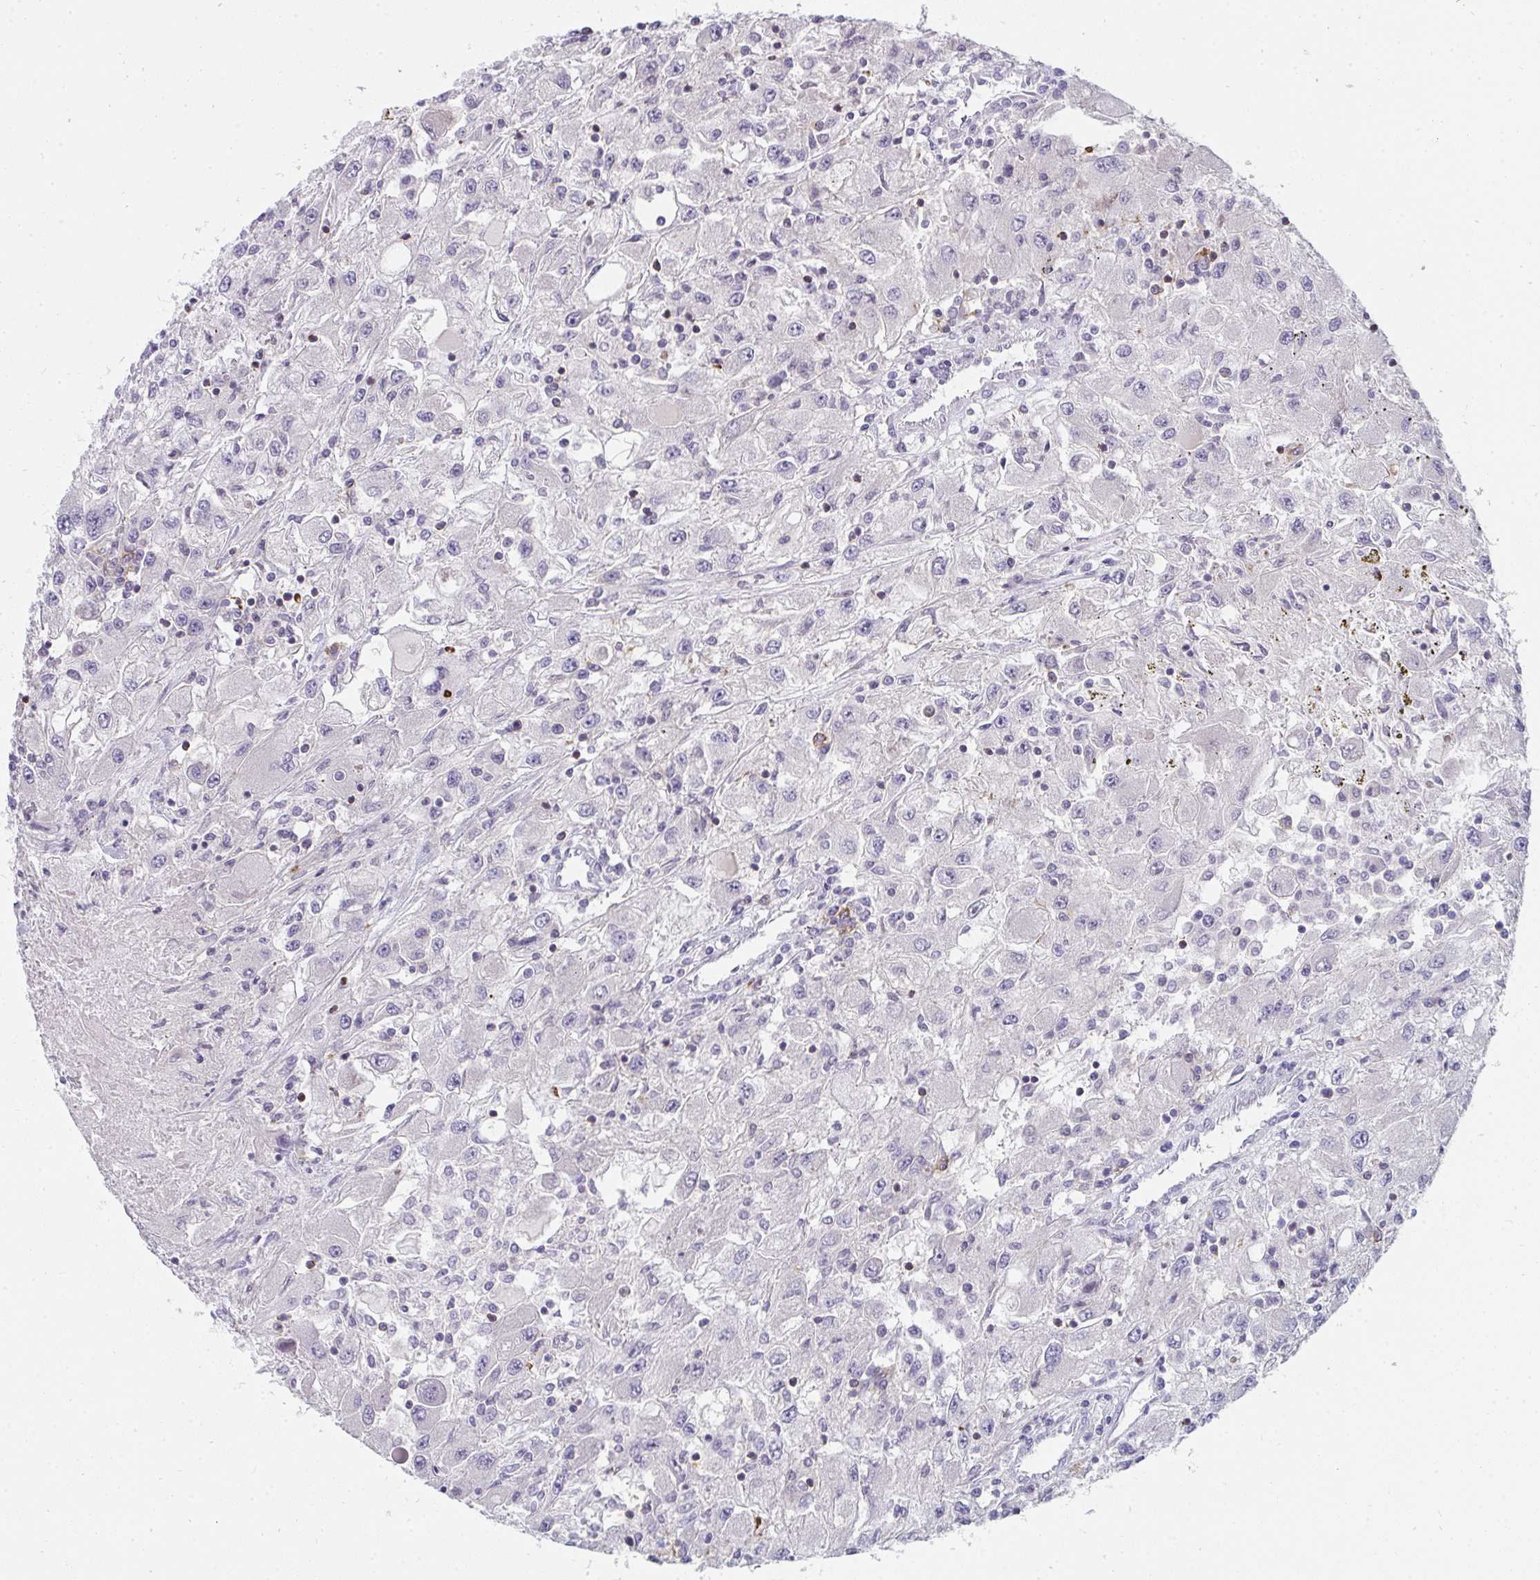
{"staining": {"intensity": "negative", "quantity": "none", "location": "none"}, "tissue": "renal cancer", "cell_type": "Tumor cells", "image_type": "cancer", "snomed": [{"axis": "morphology", "description": "Adenocarcinoma, NOS"}, {"axis": "topography", "description": "Kidney"}], "caption": "A high-resolution histopathology image shows immunohistochemistry (IHC) staining of renal cancer (adenocarcinoma), which reveals no significant staining in tumor cells.", "gene": "CSF3R", "patient": {"sex": "female", "age": 67}}